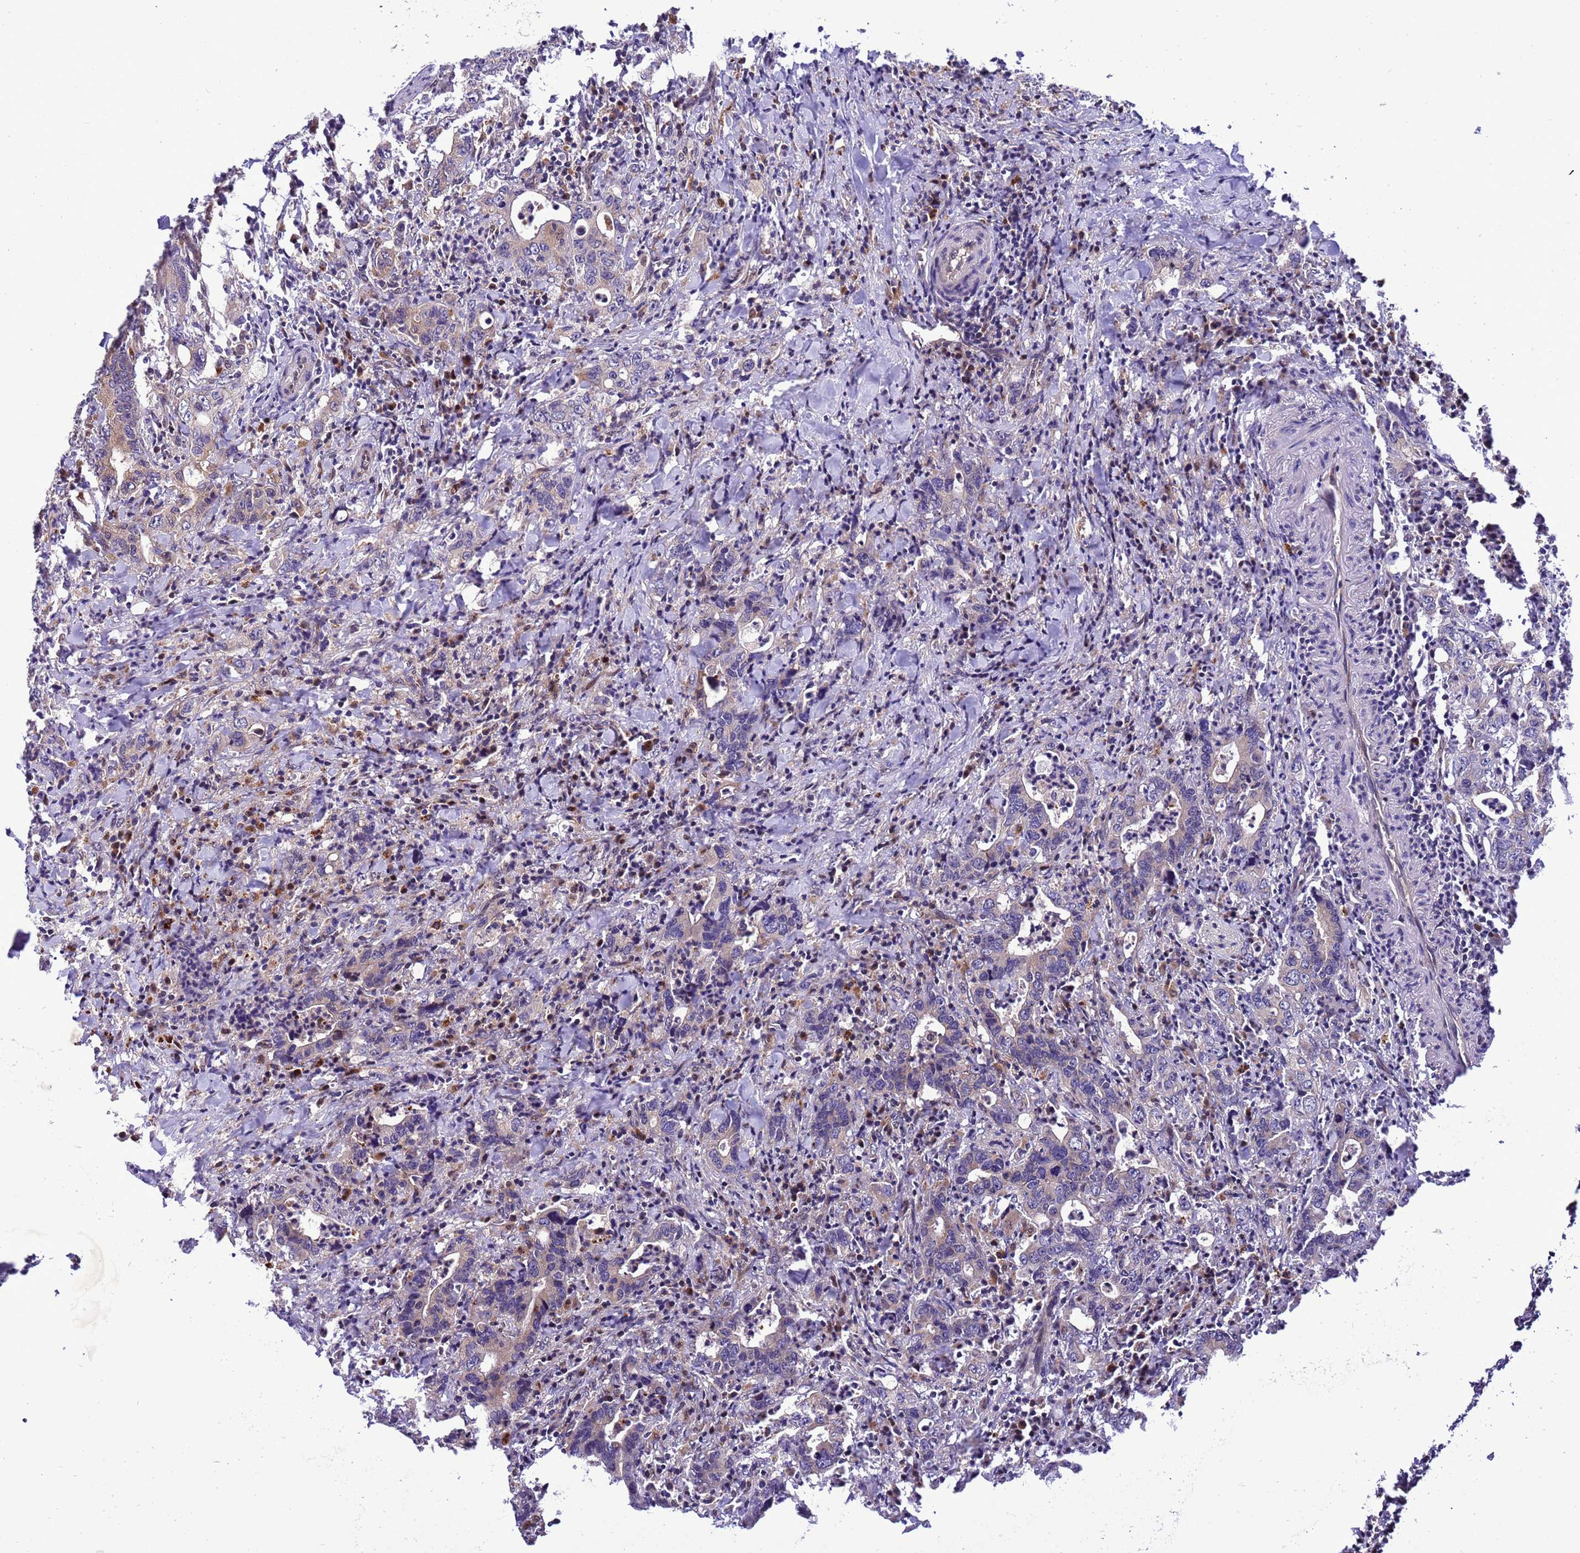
{"staining": {"intensity": "weak", "quantity": "<25%", "location": "cytoplasmic/membranous"}, "tissue": "colorectal cancer", "cell_type": "Tumor cells", "image_type": "cancer", "snomed": [{"axis": "morphology", "description": "Adenocarcinoma, NOS"}, {"axis": "topography", "description": "Colon"}], "caption": "Human colorectal cancer stained for a protein using immunohistochemistry reveals no expression in tumor cells.", "gene": "RASD1", "patient": {"sex": "female", "age": 75}}